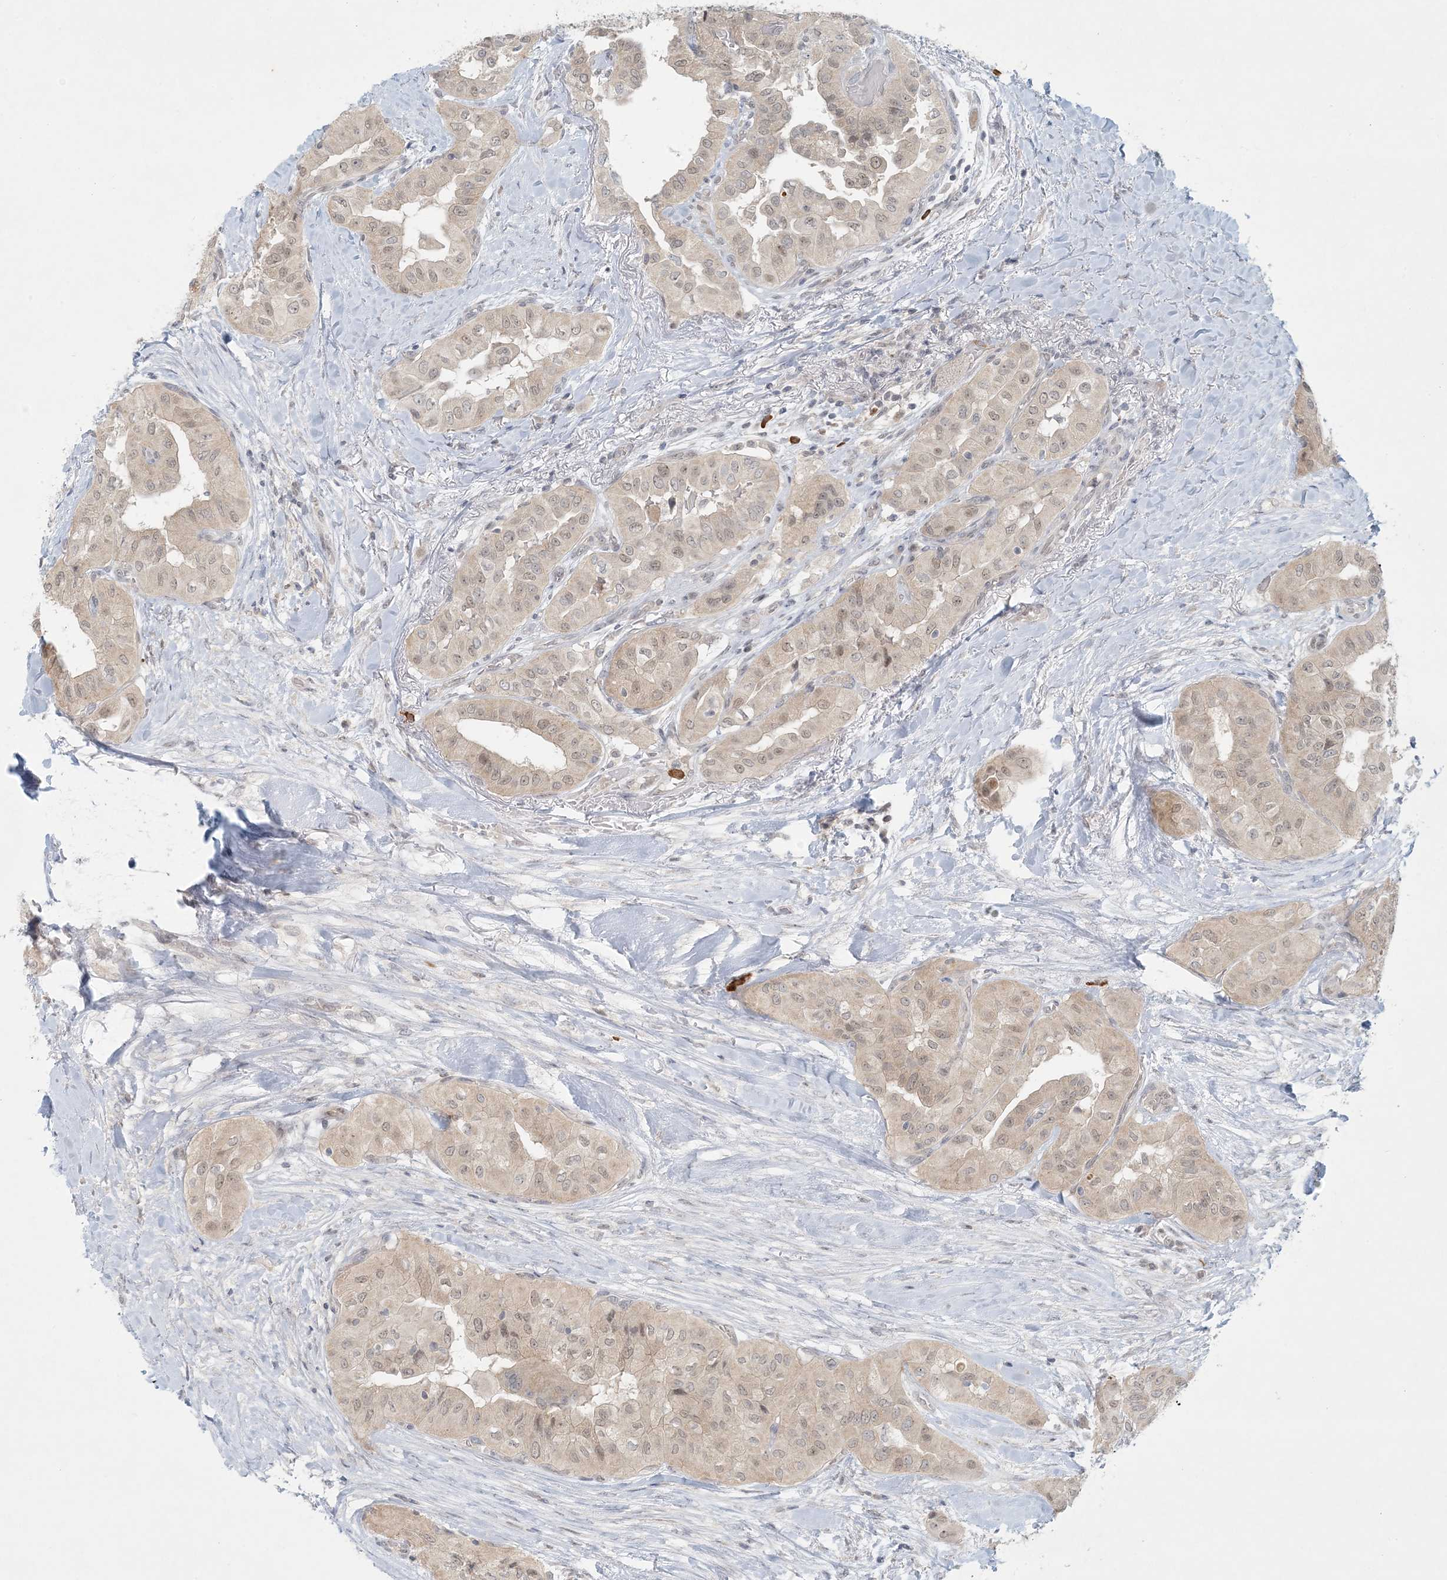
{"staining": {"intensity": "weak", "quantity": ">75%", "location": "cytoplasmic/membranous,nuclear"}, "tissue": "thyroid cancer", "cell_type": "Tumor cells", "image_type": "cancer", "snomed": [{"axis": "morphology", "description": "Papillary adenocarcinoma, NOS"}, {"axis": "topography", "description": "Thyroid gland"}], "caption": "This image reveals thyroid cancer (papillary adenocarcinoma) stained with immunohistochemistry (IHC) to label a protein in brown. The cytoplasmic/membranous and nuclear of tumor cells show weak positivity for the protein. Nuclei are counter-stained blue.", "gene": "OBI1", "patient": {"sex": "female", "age": 59}}